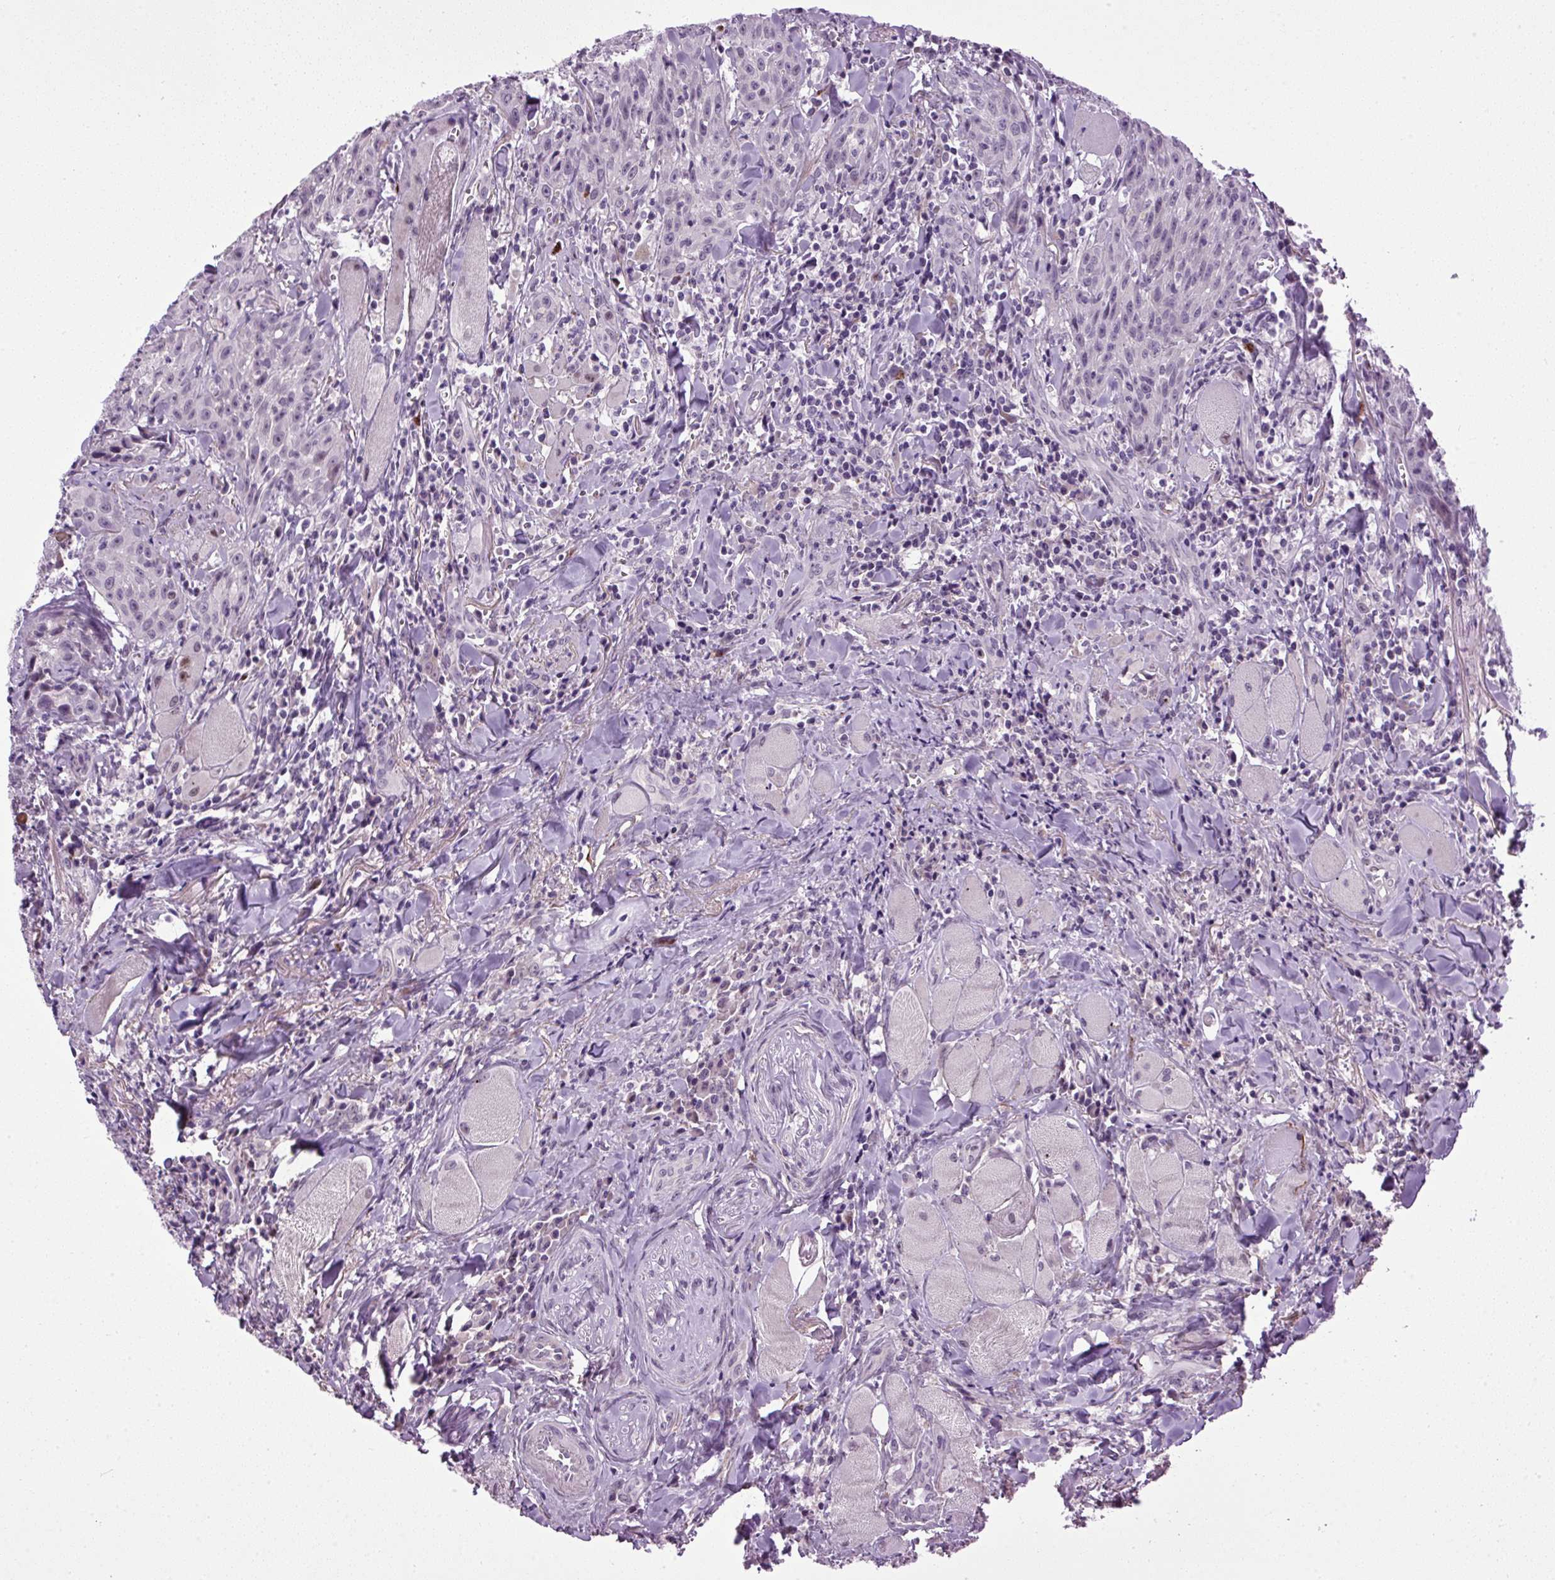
{"staining": {"intensity": "weak", "quantity": "<25%", "location": "nuclear"}, "tissue": "head and neck cancer", "cell_type": "Tumor cells", "image_type": "cancer", "snomed": [{"axis": "morphology", "description": "Normal tissue, NOS"}, {"axis": "morphology", "description": "Squamous cell carcinoma, NOS"}, {"axis": "topography", "description": "Oral tissue"}, {"axis": "topography", "description": "Head-Neck"}], "caption": "Immunohistochemical staining of human head and neck cancer demonstrates no significant expression in tumor cells. Brightfield microscopy of immunohistochemistry stained with DAB (brown) and hematoxylin (blue), captured at high magnification.", "gene": "A1CF", "patient": {"sex": "female", "age": 70}}